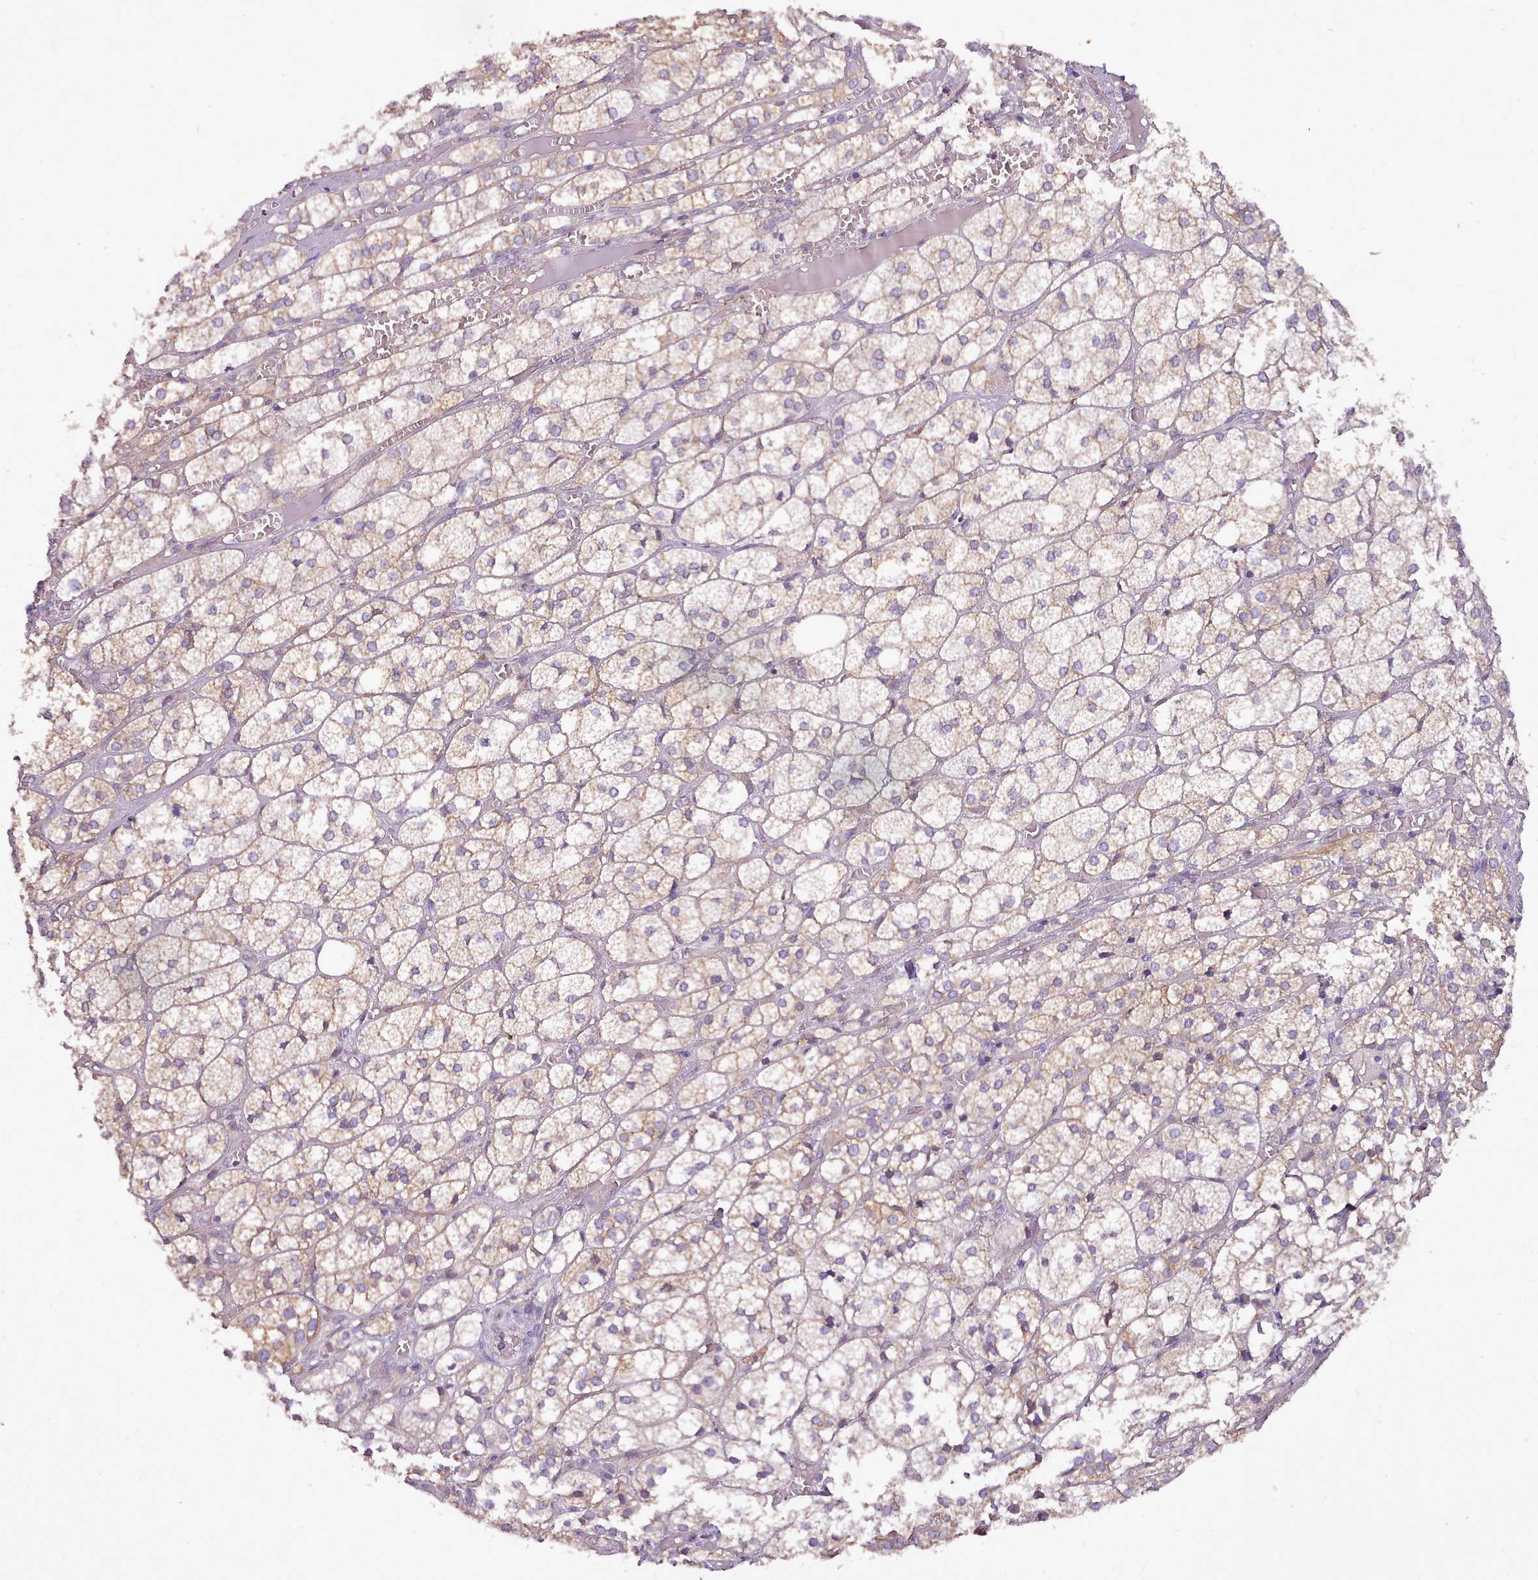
{"staining": {"intensity": "moderate", "quantity": "25%-75%", "location": "cytoplasmic/membranous"}, "tissue": "adrenal gland", "cell_type": "Glandular cells", "image_type": "normal", "snomed": [{"axis": "morphology", "description": "Normal tissue, NOS"}, {"axis": "topography", "description": "Adrenal gland"}], "caption": "A micrograph of adrenal gland stained for a protein exhibits moderate cytoplasmic/membranous brown staining in glandular cells. (IHC, brightfield microscopy, high magnification).", "gene": "NTN4", "patient": {"sex": "female", "age": 61}}